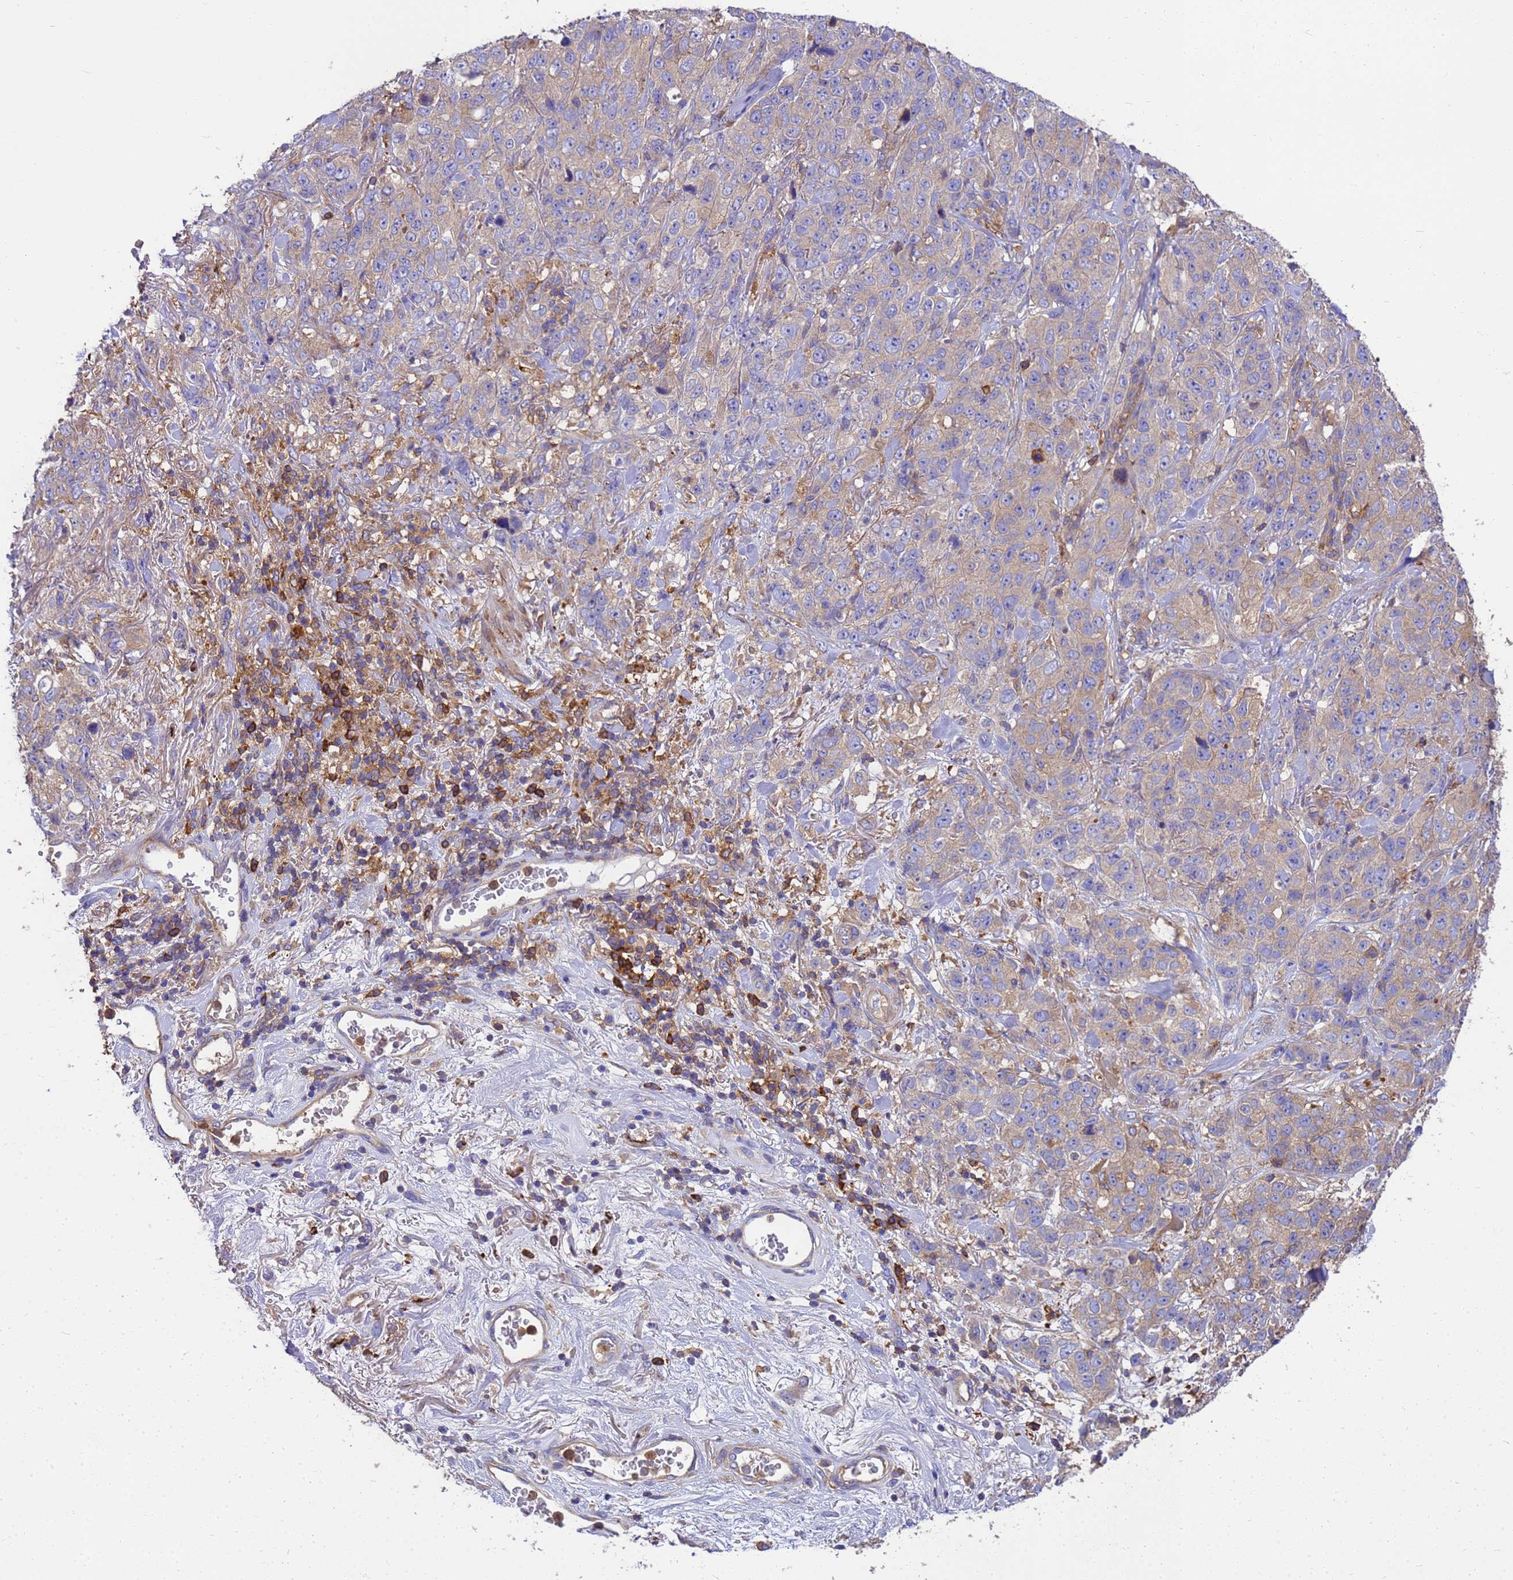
{"staining": {"intensity": "negative", "quantity": "none", "location": "none"}, "tissue": "stomach cancer", "cell_type": "Tumor cells", "image_type": "cancer", "snomed": [{"axis": "morphology", "description": "Adenocarcinoma, NOS"}, {"axis": "topography", "description": "Stomach"}], "caption": "Tumor cells show no significant protein staining in adenocarcinoma (stomach).", "gene": "ZNF235", "patient": {"sex": "male", "age": 48}}